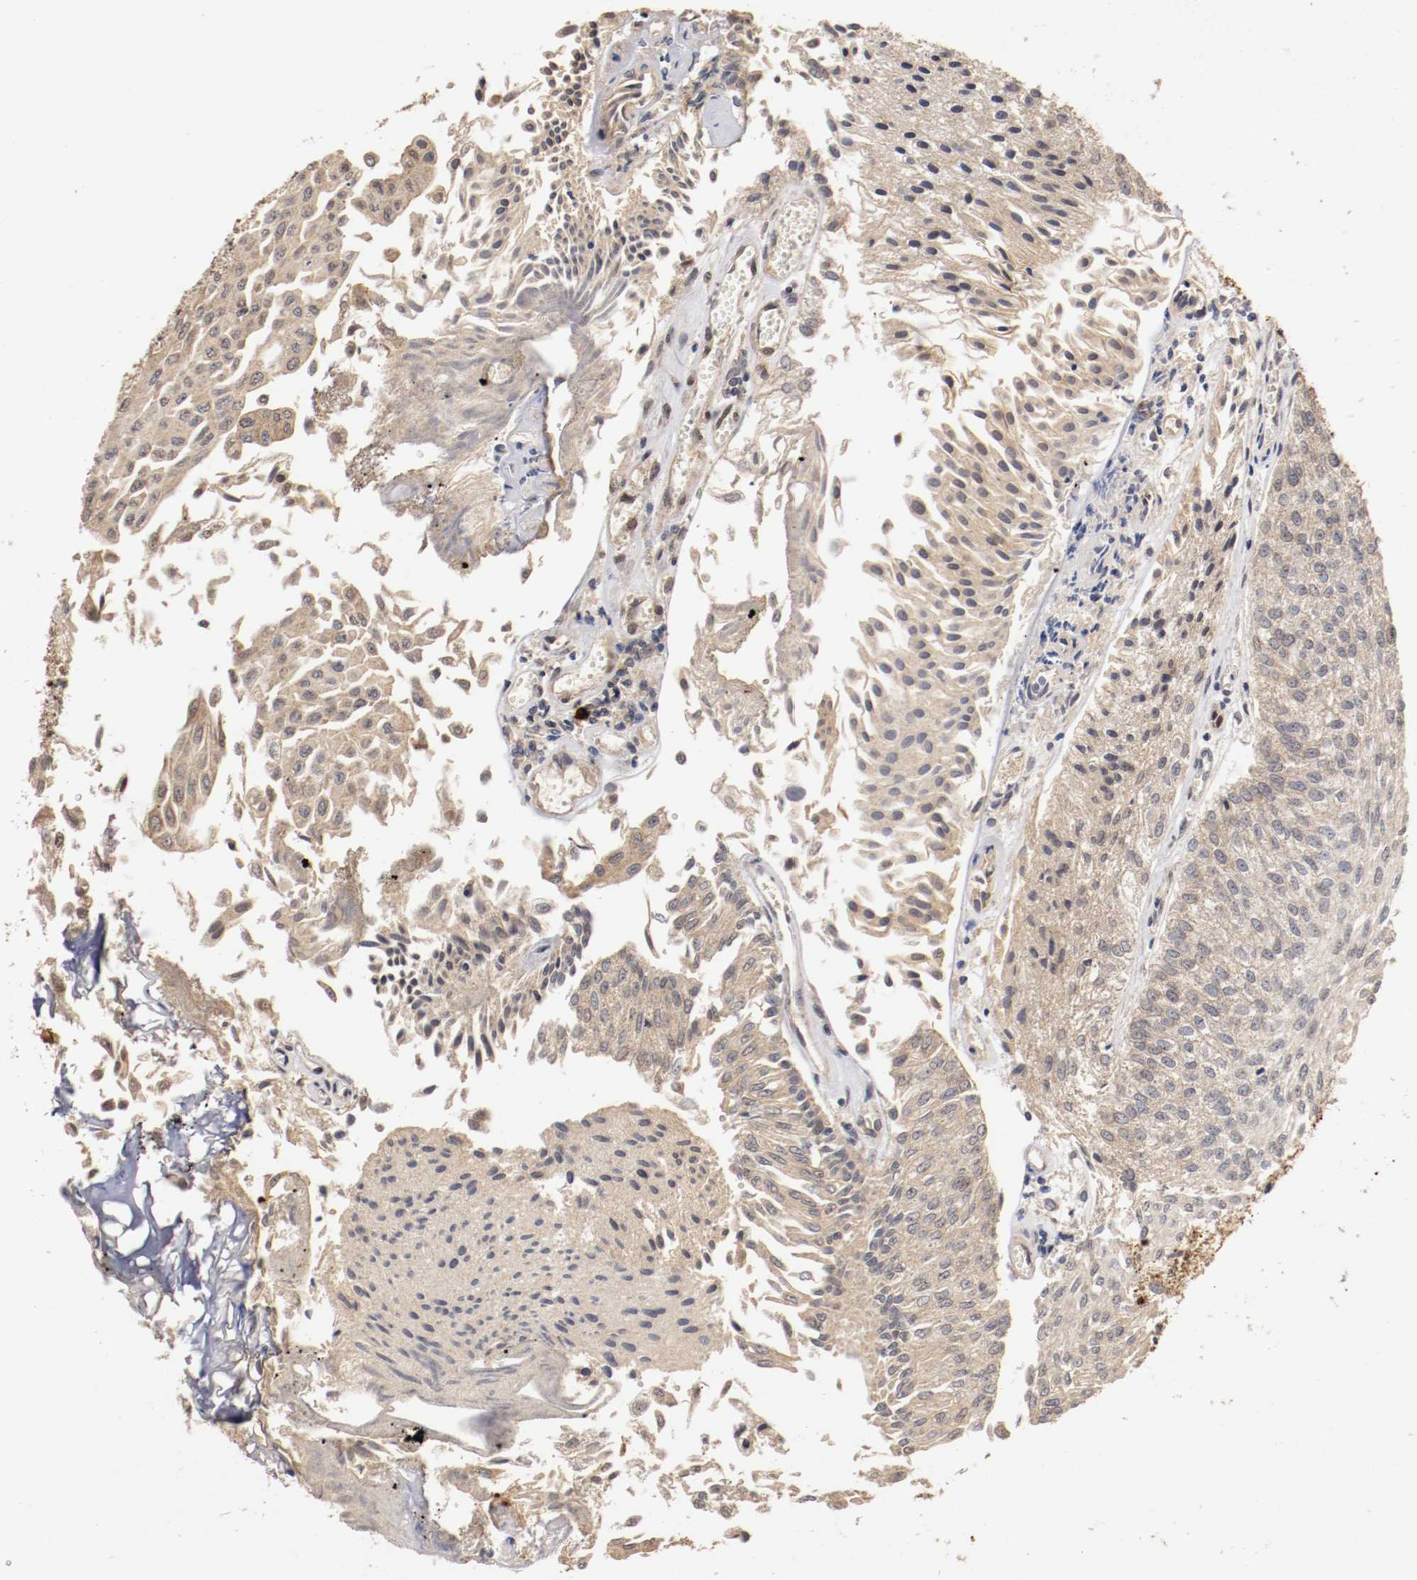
{"staining": {"intensity": "weak", "quantity": ">75%", "location": "cytoplasmic/membranous"}, "tissue": "urothelial cancer", "cell_type": "Tumor cells", "image_type": "cancer", "snomed": [{"axis": "morphology", "description": "Urothelial carcinoma, Low grade"}, {"axis": "topography", "description": "Urinary bladder"}], "caption": "Immunohistochemical staining of human urothelial carcinoma (low-grade) displays weak cytoplasmic/membranous protein positivity in about >75% of tumor cells. (DAB = brown stain, brightfield microscopy at high magnification).", "gene": "DNMT3B", "patient": {"sex": "male", "age": 86}}